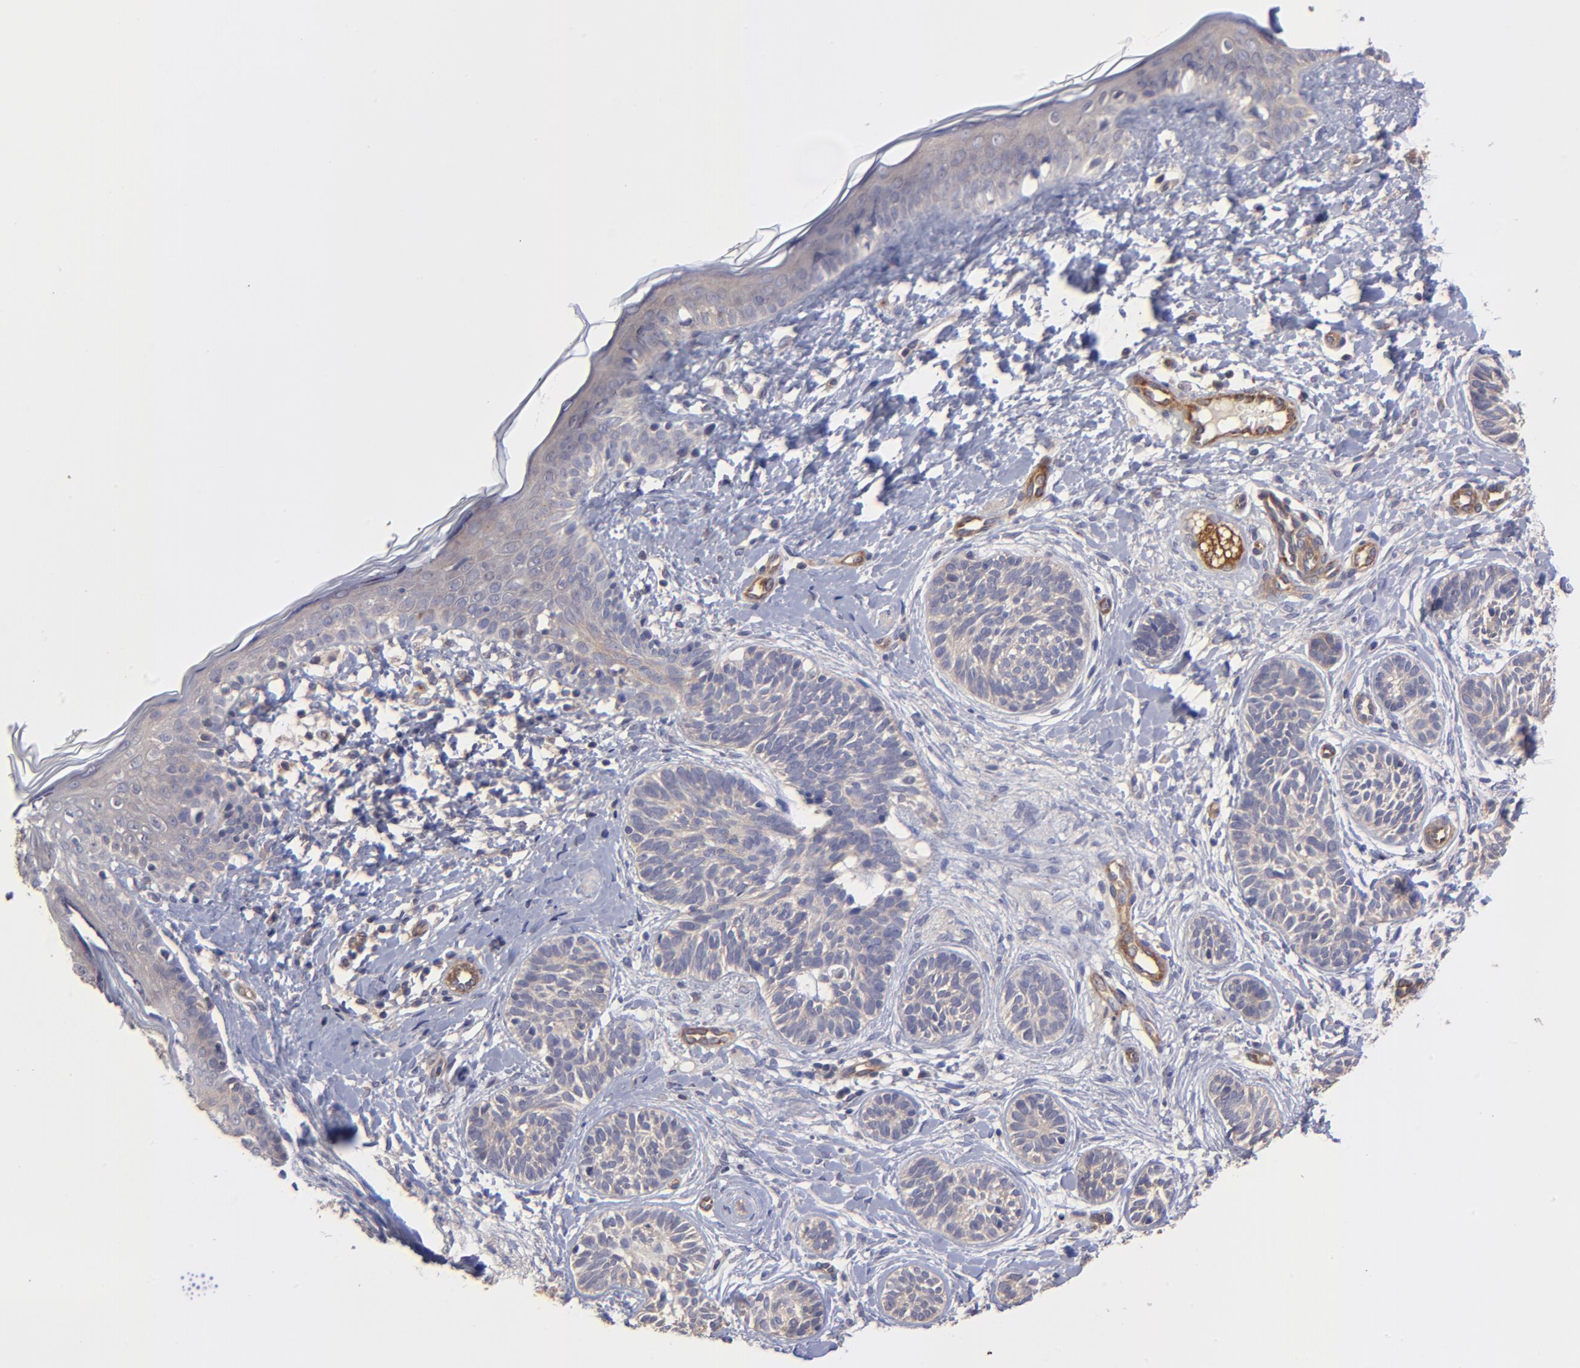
{"staining": {"intensity": "weak", "quantity": "<25%", "location": "cytoplasmic/membranous"}, "tissue": "skin cancer", "cell_type": "Tumor cells", "image_type": "cancer", "snomed": [{"axis": "morphology", "description": "Normal tissue, NOS"}, {"axis": "morphology", "description": "Basal cell carcinoma"}, {"axis": "topography", "description": "Skin"}], "caption": "High magnification brightfield microscopy of skin basal cell carcinoma stained with DAB (brown) and counterstained with hematoxylin (blue): tumor cells show no significant expression.", "gene": "ASB7", "patient": {"sex": "male", "age": 63}}